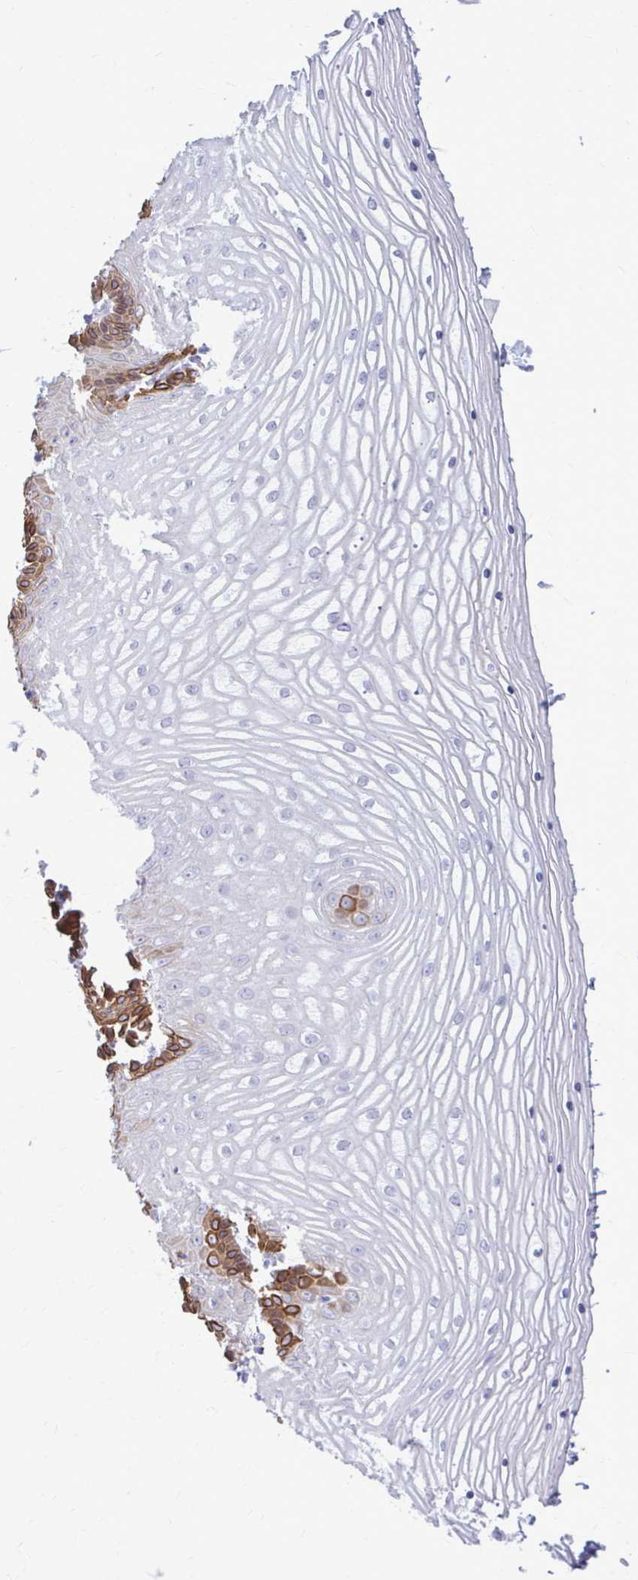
{"staining": {"intensity": "strong", "quantity": "25%-75%", "location": "cytoplasmic/membranous"}, "tissue": "vagina", "cell_type": "Squamous epithelial cells", "image_type": "normal", "snomed": [{"axis": "morphology", "description": "Normal tissue, NOS"}, {"axis": "topography", "description": "Vagina"}], "caption": "The histopathology image reveals immunohistochemical staining of unremarkable vagina. There is strong cytoplasmic/membranous expression is appreciated in approximately 25%-75% of squamous epithelial cells.", "gene": "KRT5", "patient": {"sex": "female", "age": 45}}